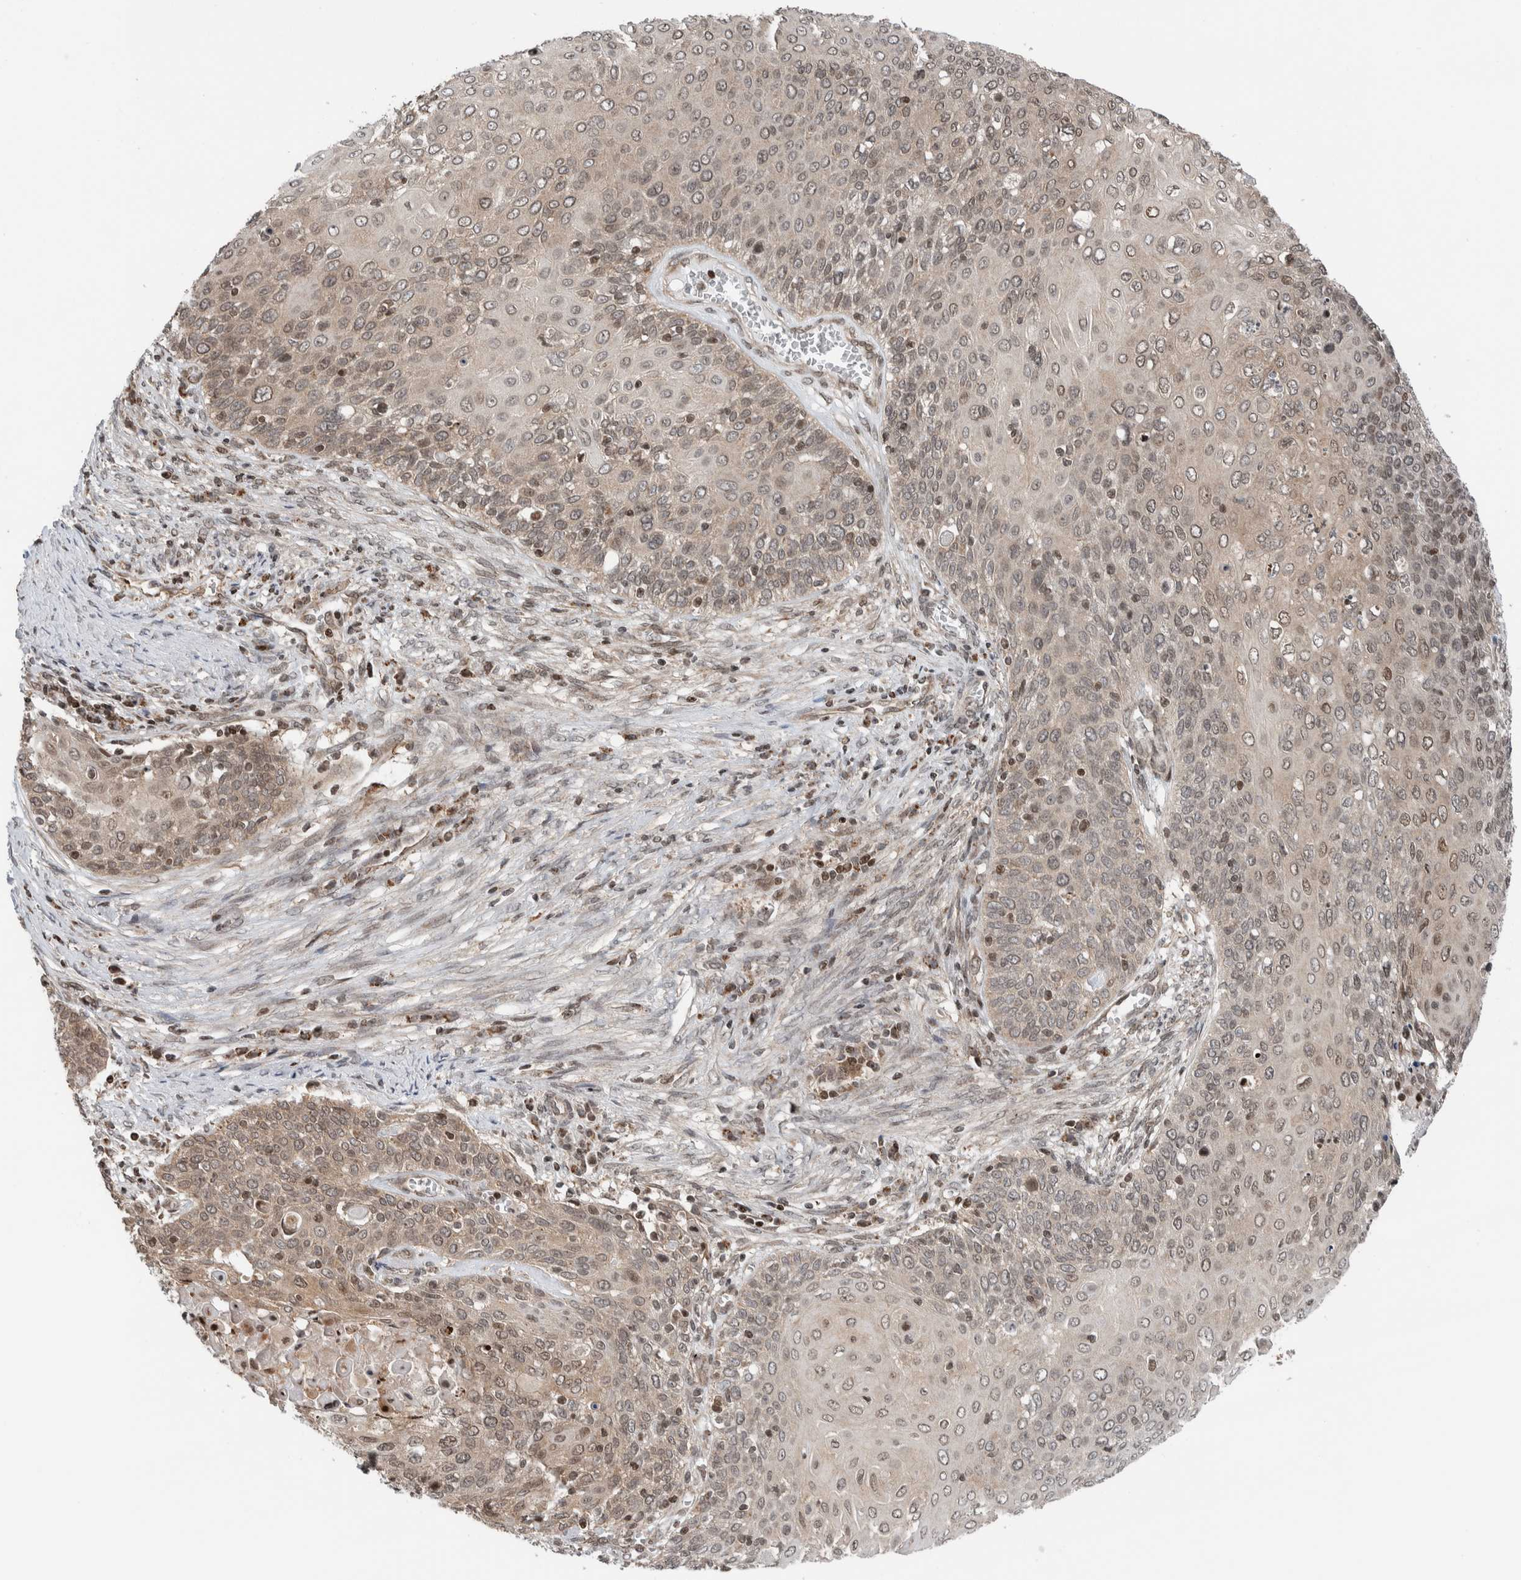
{"staining": {"intensity": "moderate", "quantity": "25%-75%", "location": "nuclear"}, "tissue": "cervical cancer", "cell_type": "Tumor cells", "image_type": "cancer", "snomed": [{"axis": "morphology", "description": "Squamous cell carcinoma, NOS"}, {"axis": "topography", "description": "Cervix"}], "caption": "Protein staining of cervical squamous cell carcinoma tissue displays moderate nuclear expression in approximately 25%-75% of tumor cells.", "gene": "NPLOC4", "patient": {"sex": "female", "age": 39}}